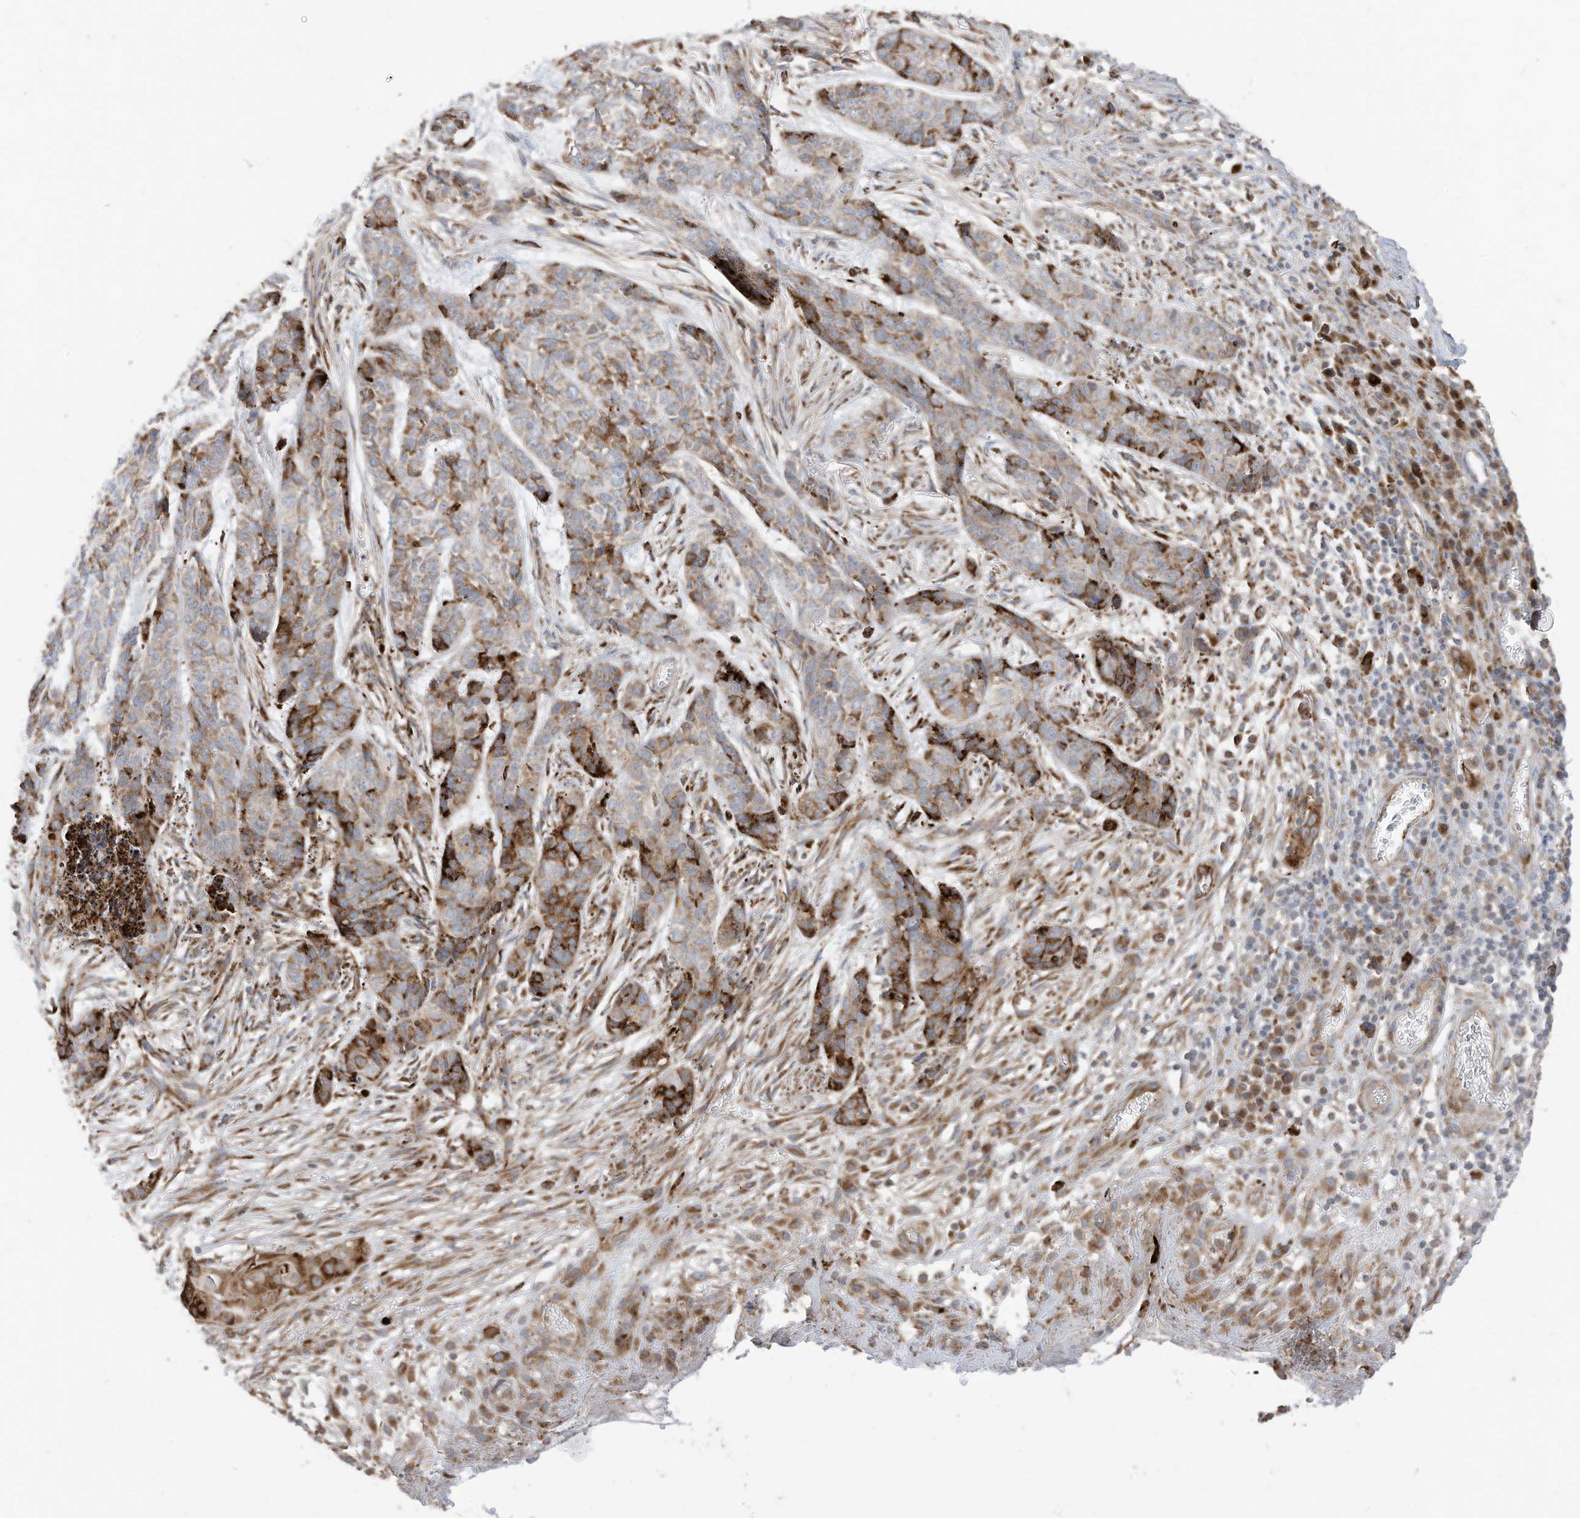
{"staining": {"intensity": "moderate", "quantity": "25%-75%", "location": "cytoplasmic/membranous"}, "tissue": "skin cancer", "cell_type": "Tumor cells", "image_type": "cancer", "snomed": [{"axis": "morphology", "description": "Basal cell carcinoma"}, {"axis": "topography", "description": "Skin"}], "caption": "Protein staining of basal cell carcinoma (skin) tissue demonstrates moderate cytoplasmic/membranous staining in about 25%-75% of tumor cells.", "gene": "TRNAU1AP", "patient": {"sex": "female", "age": 64}}